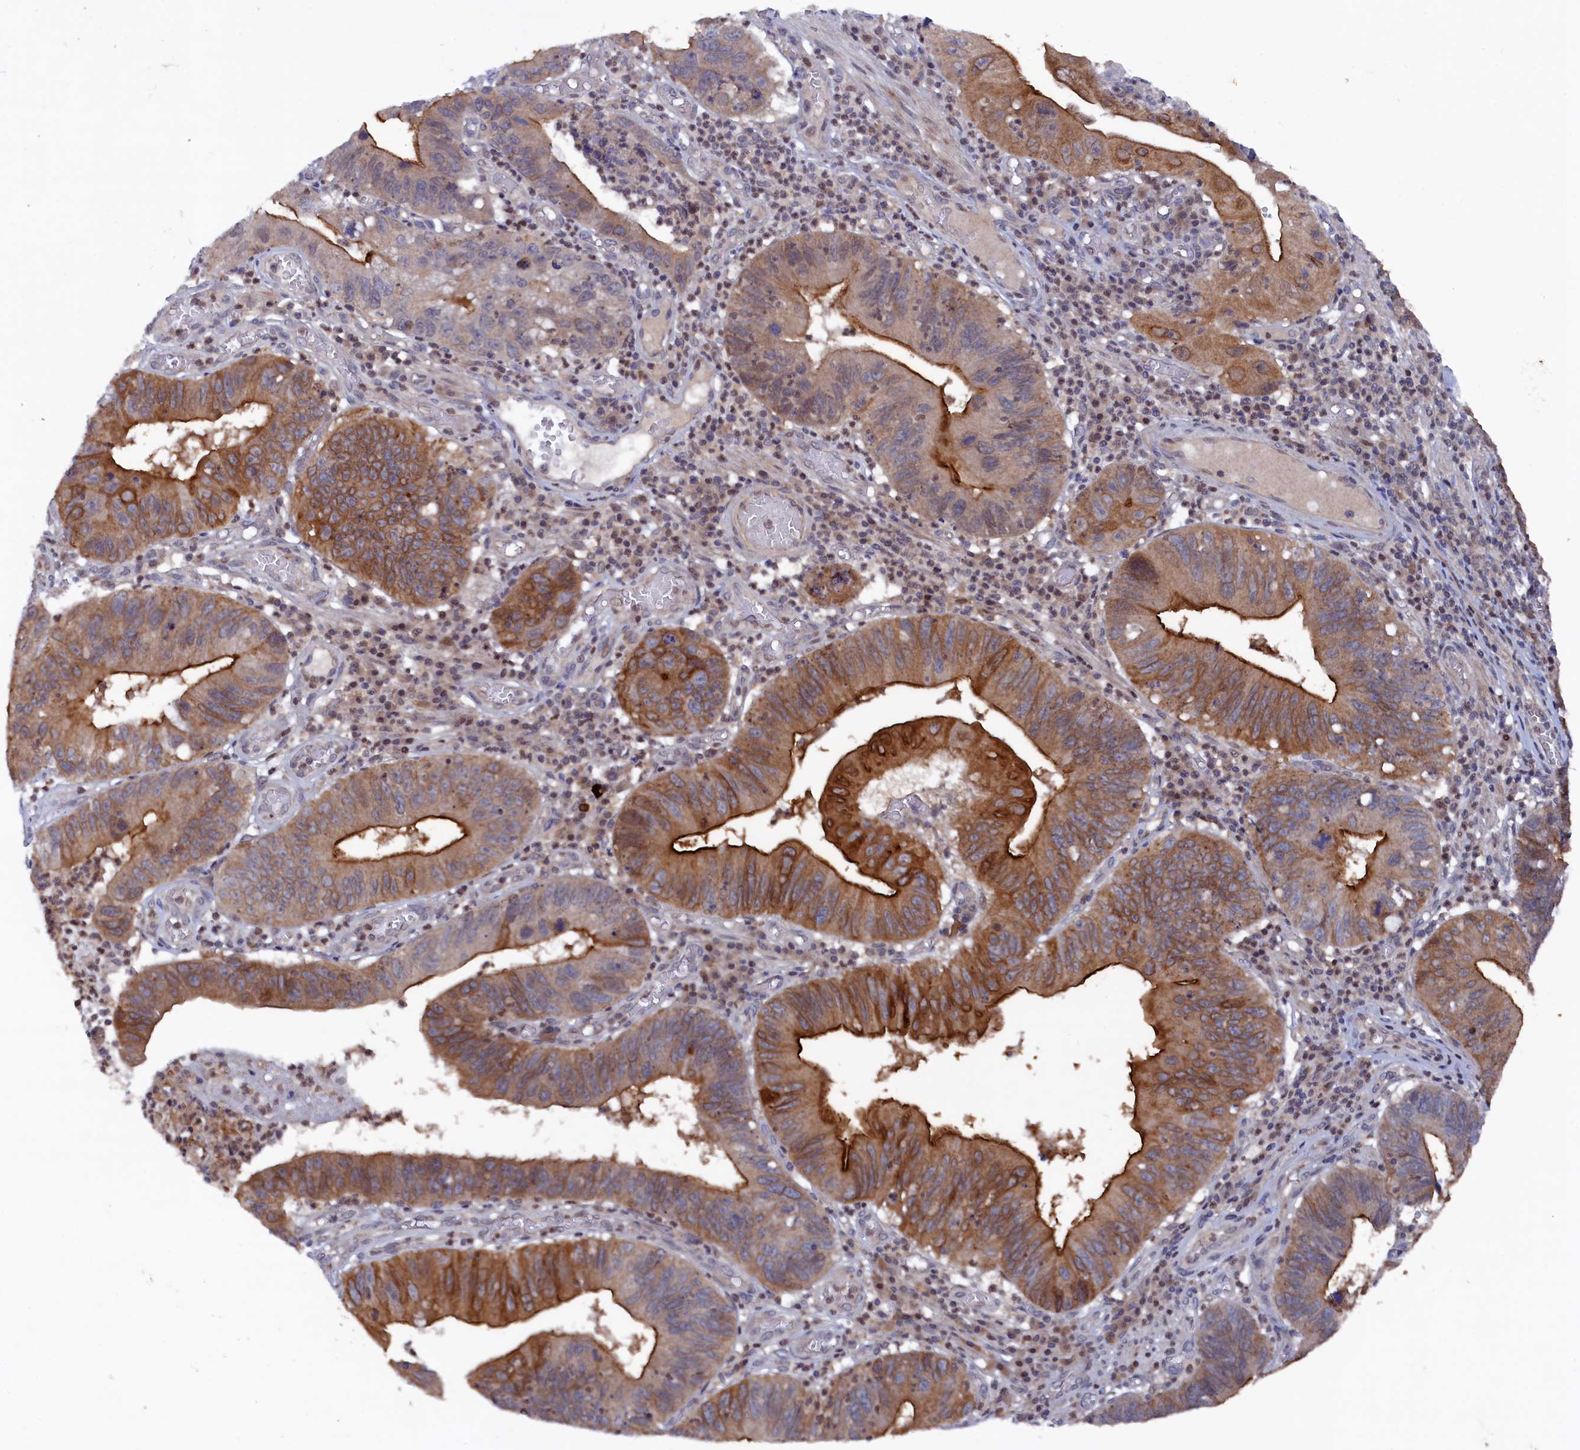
{"staining": {"intensity": "strong", "quantity": "25%-75%", "location": "cytoplasmic/membranous"}, "tissue": "stomach cancer", "cell_type": "Tumor cells", "image_type": "cancer", "snomed": [{"axis": "morphology", "description": "Adenocarcinoma, NOS"}, {"axis": "topography", "description": "Stomach"}], "caption": "An immunohistochemistry micrograph of tumor tissue is shown. Protein staining in brown shows strong cytoplasmic/membranous positivity in stomach adenocarcinoma within tumor cells.", "gene": "TMC5", "patient": {"sex": "male", "age": 59}}